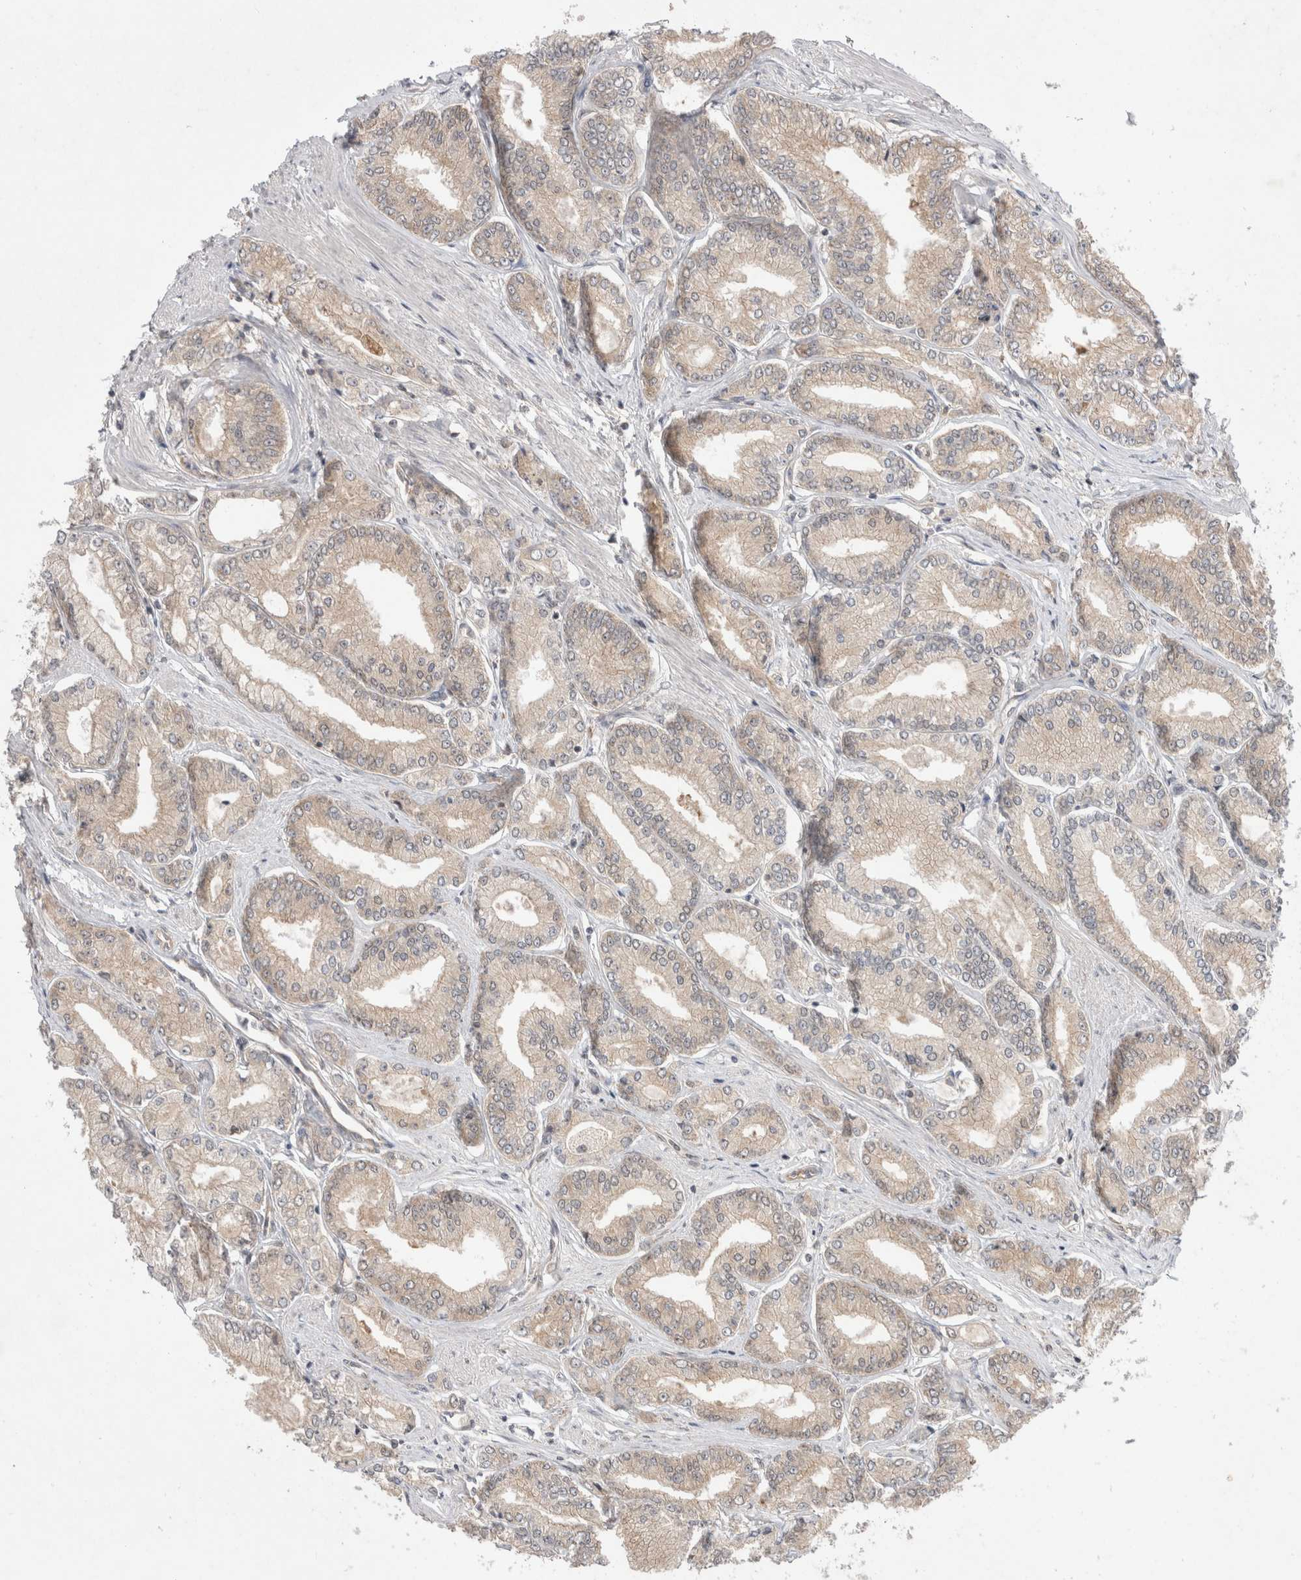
{"staining": {"intensity": "weak", "quantity": "25%-75%", "location": "cytoplasmic/membranous"}, "tissue": "prostate cancer", "cell_type": "Tumor cells", "image_type": "cancer", "snomed": [{"axis": "morphology", "description": "Adenocarcinoma, Low grade"}, {"axis": "topography", "description": "Prostate"}], "caption": "Immunohistochemical staining of prostate cancer exhibits weak cytoplasmic/membranous protein expression in approximately 25%-75% of tumor cells.", "gene": "EIF3E", "patient": {"sex": "male", "age": 52}}